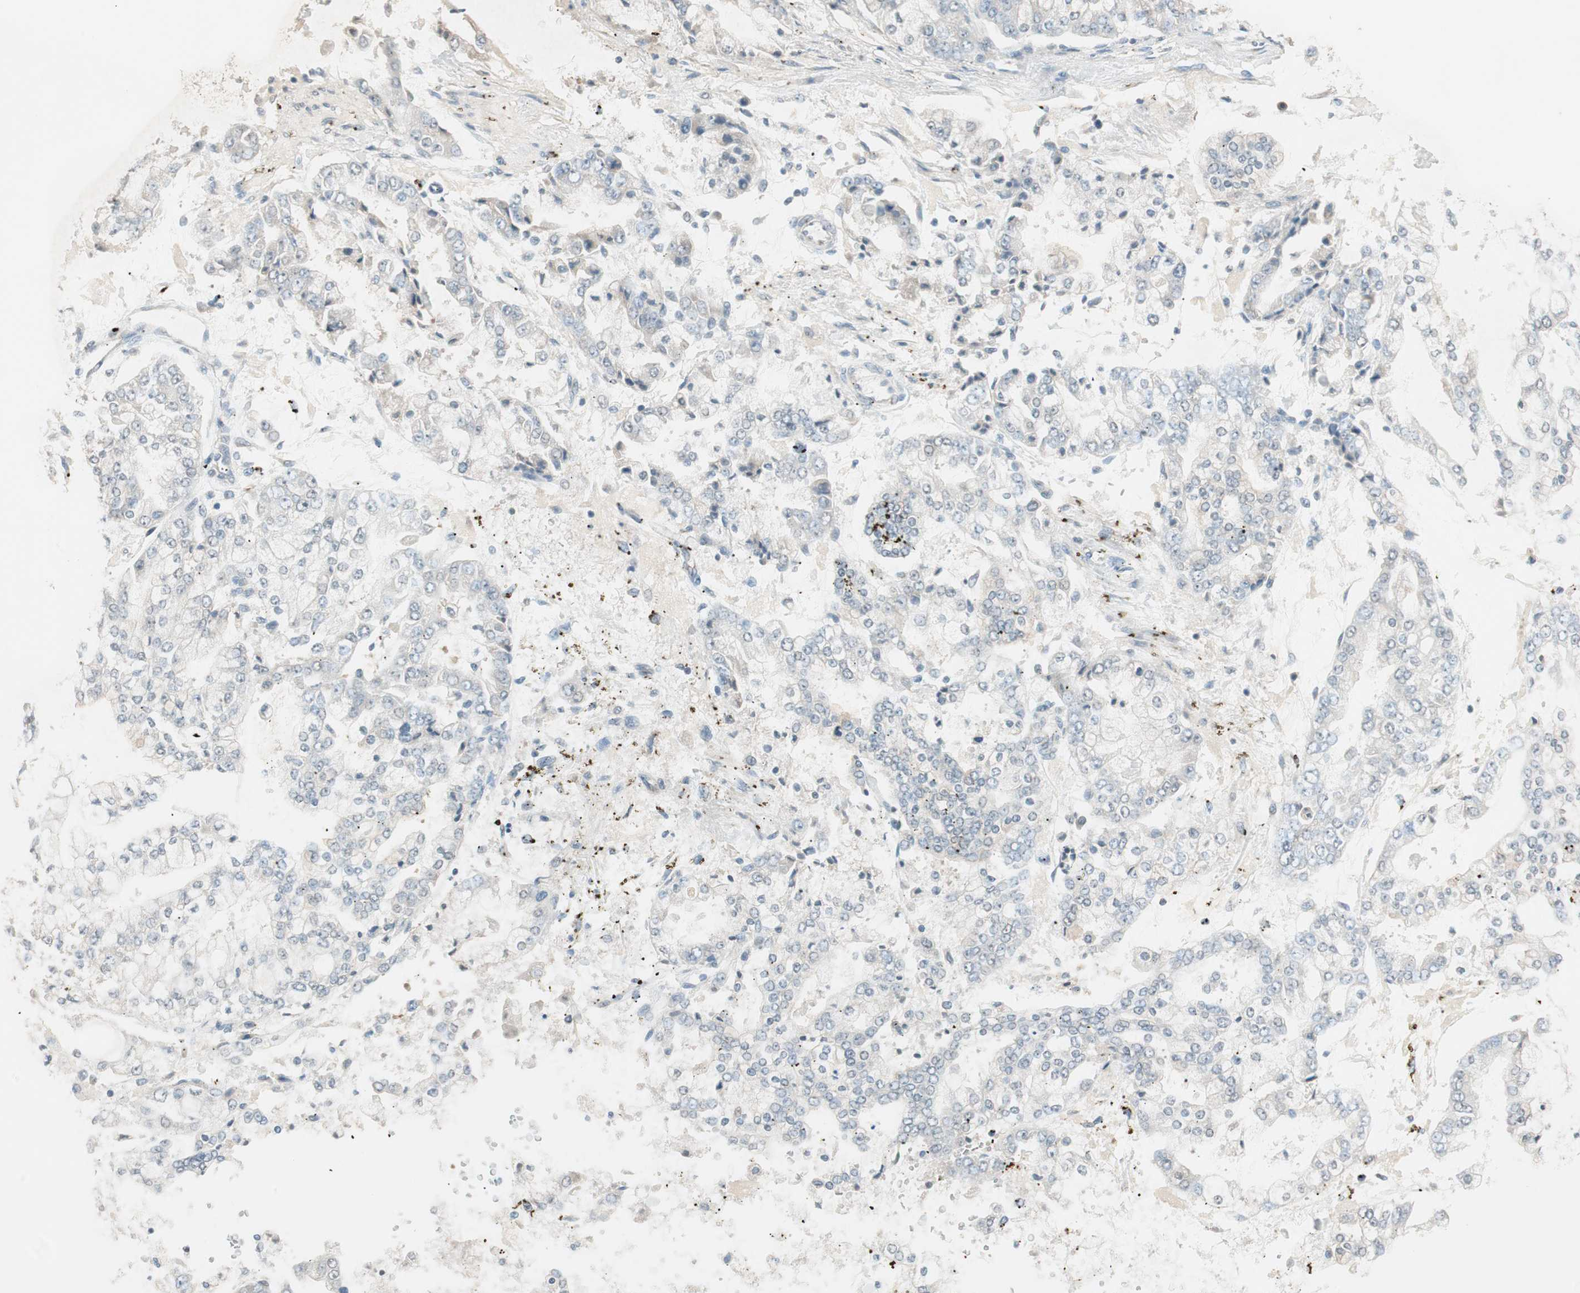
{"staining": {"intensity": "weak", "quantity": "<25%", "location": "cytoplasmic/membranous"}, "tissue": "stomach cancer", "cell_type": "Tumor cells", "image_type": "cancer", "snomed": [{"axis": "morphology", "description": "Adenocarcinoma, NOS"}, {"axis": "topography", "description": "Stomach"}], "caption": "The micrograph demonstrates no significant staining in tumor cells of stomach cancer (adenocarcinoma).", "gene": "SEC16A", "patient": {"sex": "male", "age": 76}}